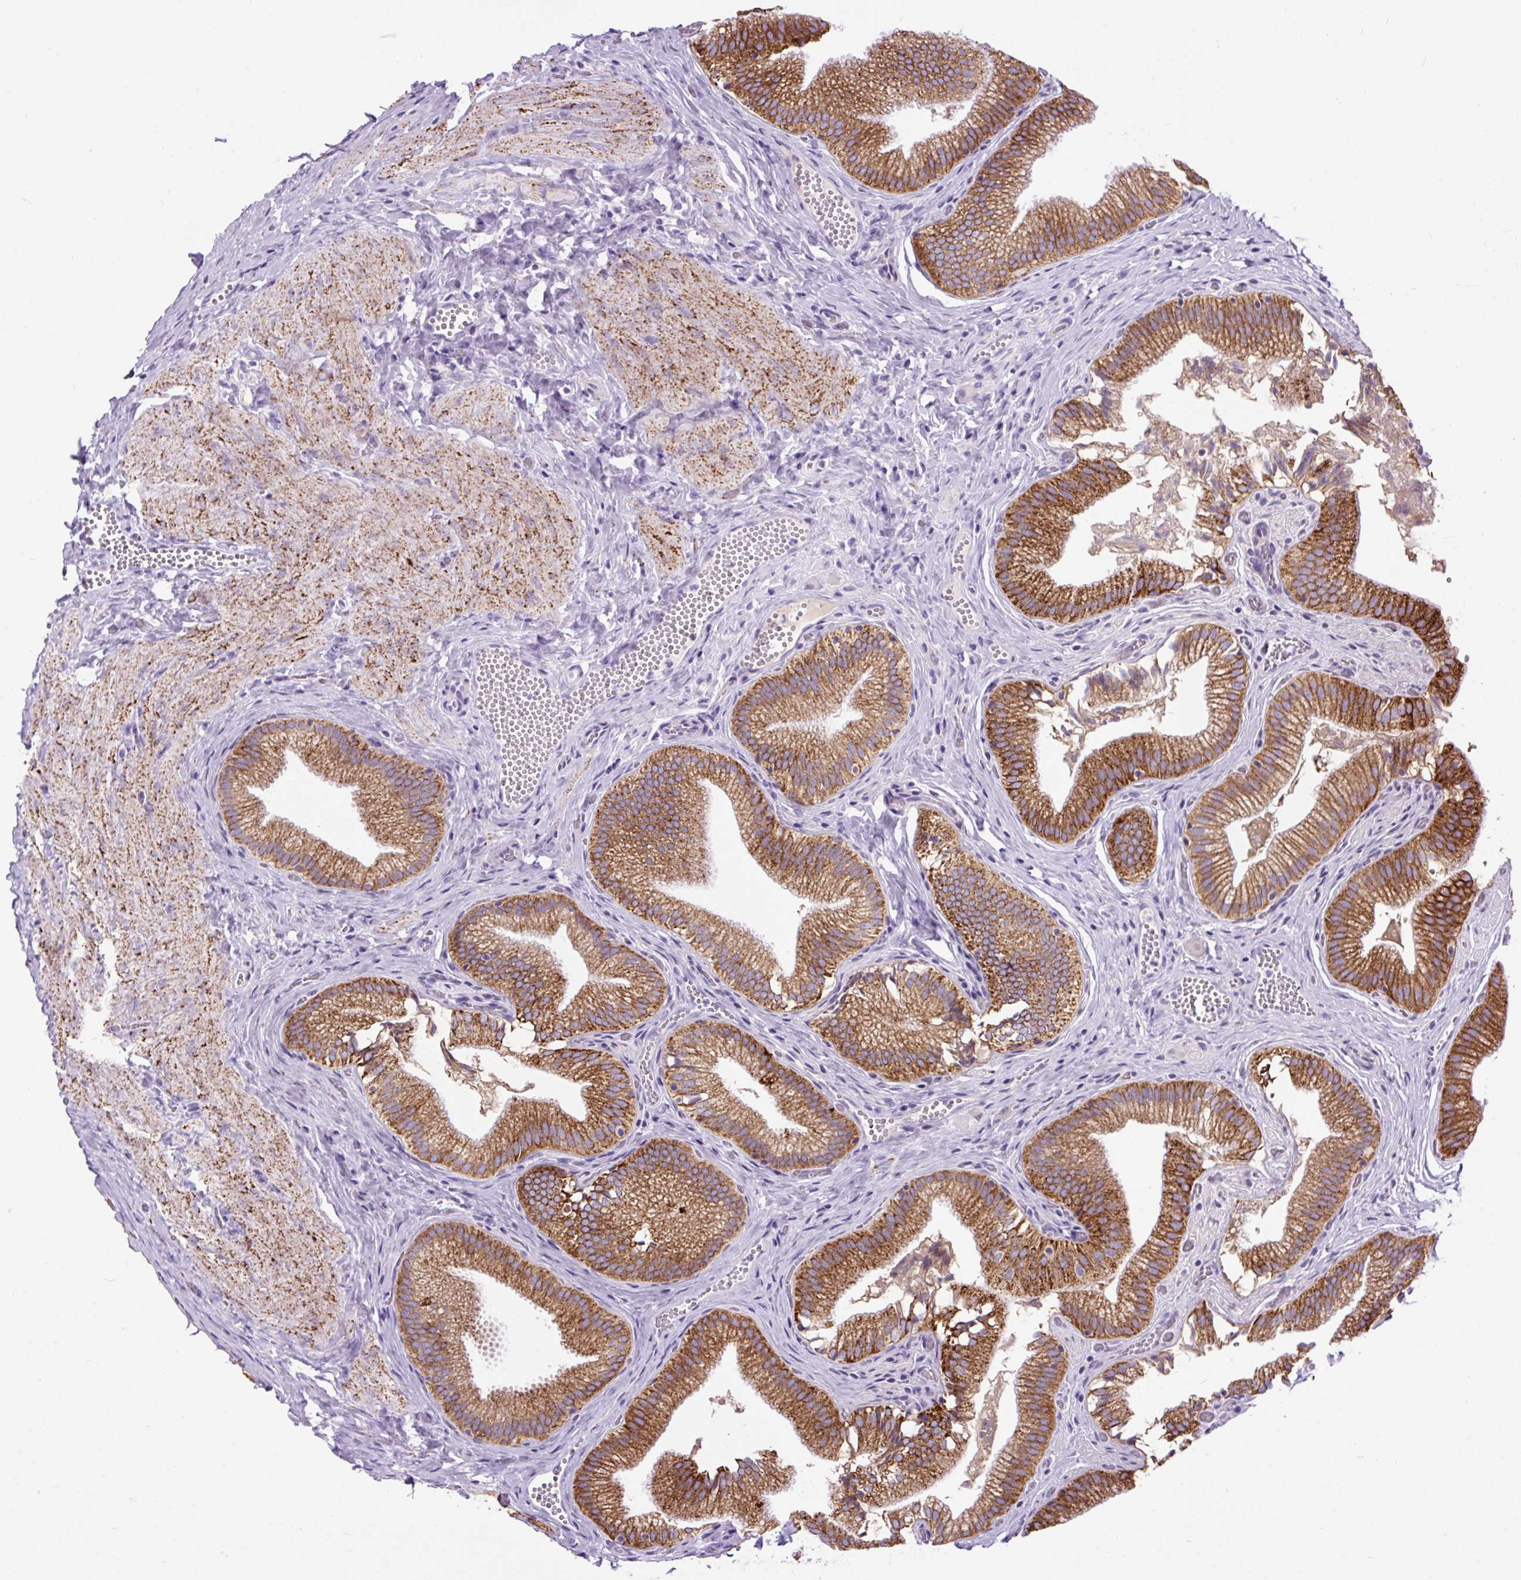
{"staining": {"intensity": "strong", "quantity": ">75%", "location": "cytoplasmic/membranous"}, "tissue": "gallbladder", "cell_type": "Glandular cells", "image_type": "normal", "snomed": [{"axis": "morphology", "description": "Normal tissue, NOS"}, {"axis": "topography", "description": "Gallbladder"}], "caption": "Immunohistochemistry of benign gallbladder shows high levels of strong cytoplasmic/membranous expression in approximately >75% of glandular cells.", "gene": "ZNF256", "patient": {"sex": "male", "age": 17}}